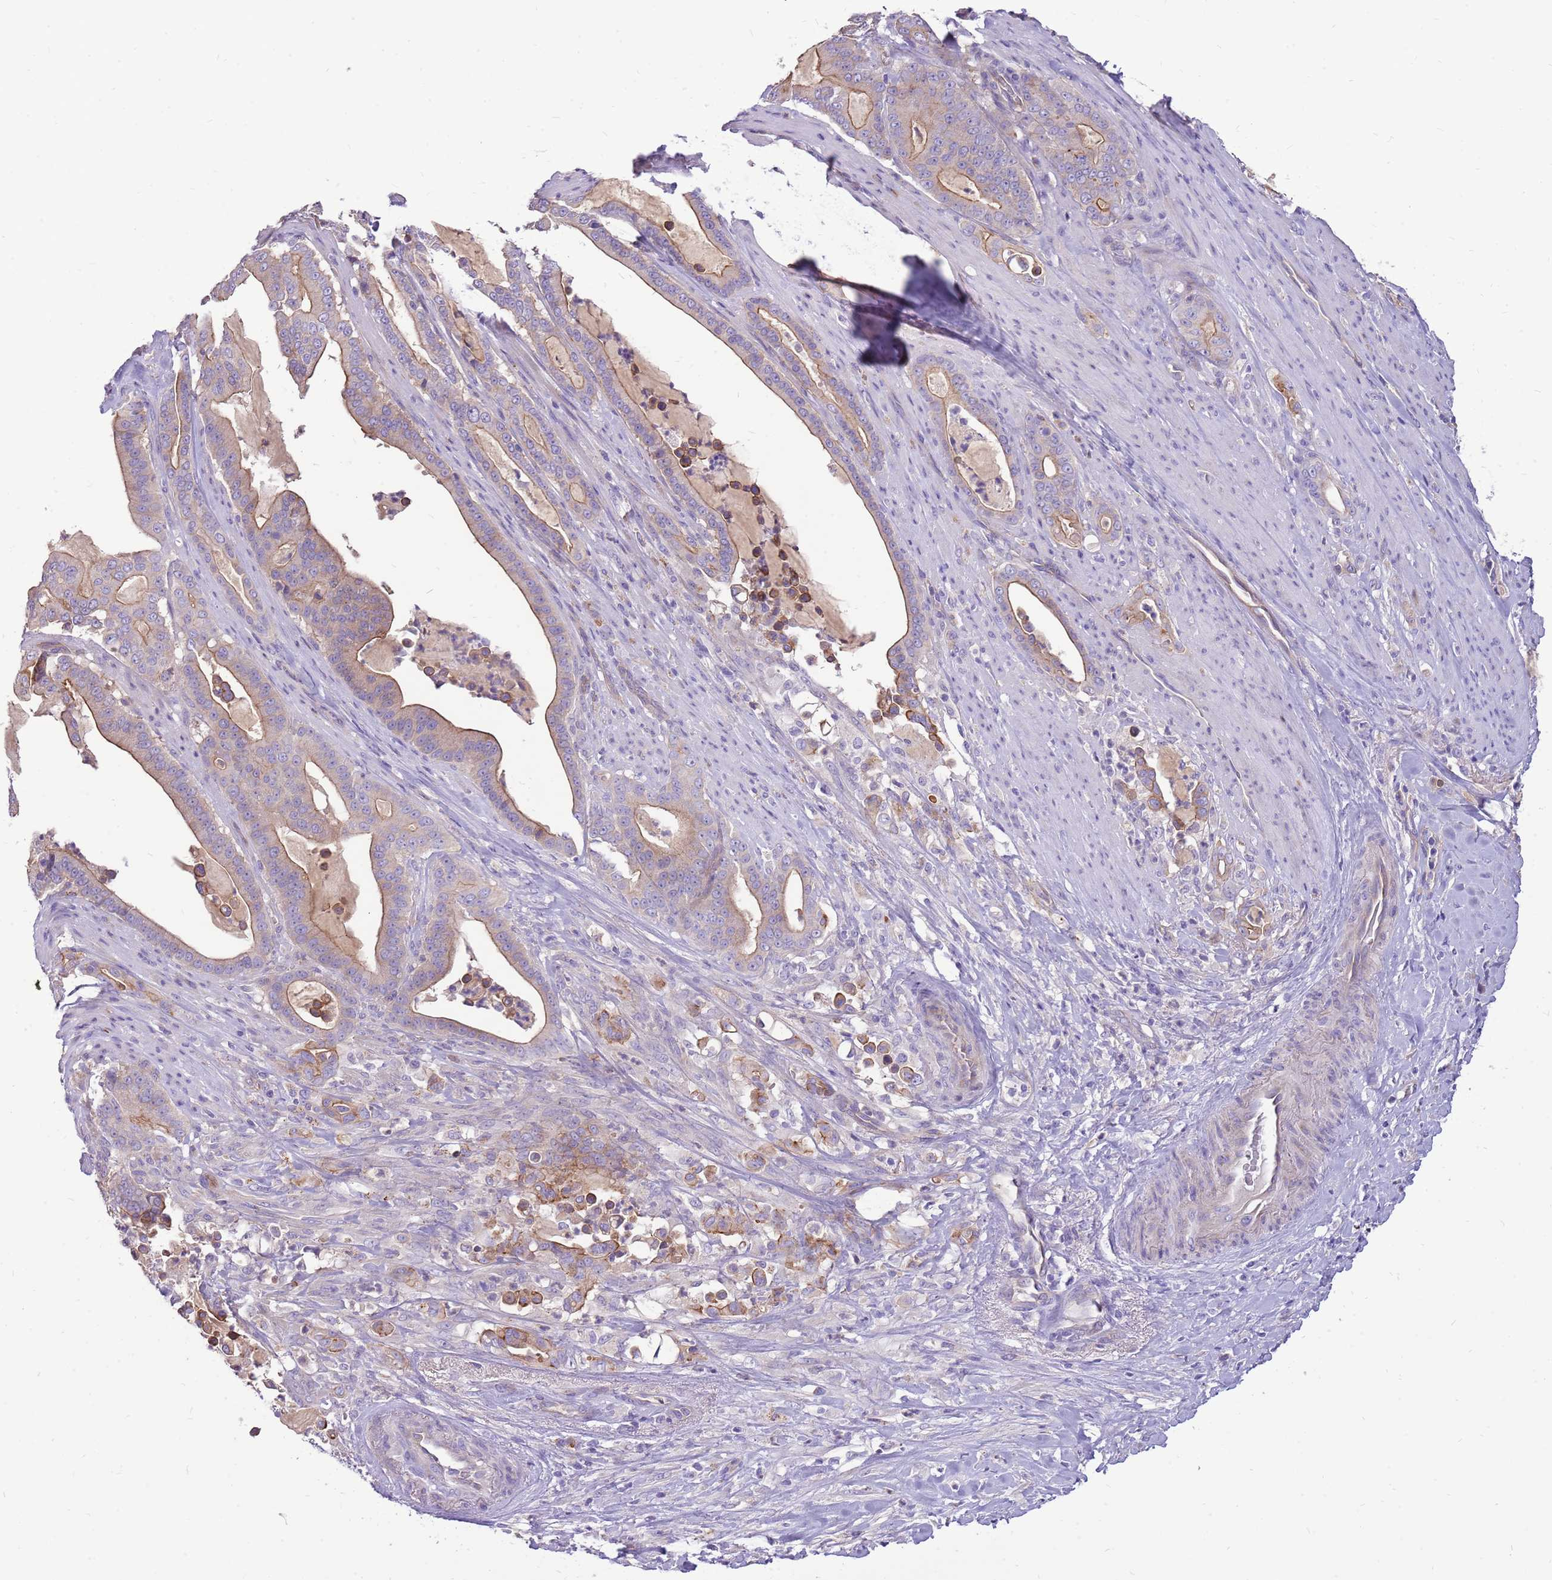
{"staining": {"intensity": "moderate", "quantity": ">75%", "location": "cytoplasmic/membranous"}, "tissue": "pancreatic cancer", "cell_type": "Tumor cells", "image_type": "cancer", "snomed": [{"axis": "morphology", "description": "Adenocarcinoma, NOS"}, {"axis": "topography", "description": "Pancreas"}], "caption": "High-magnification brightfield microscopy of pancreatic adenocarcinoma stained with DAB (brown) and counterstained with hematoxylin (blue). tumor cells exhibit moderate cytoplasmic/membranous positivity is identified in approximately>75% of cells.", "gene": "NTN4", "patient": {"sex": "male", "age": 63}}